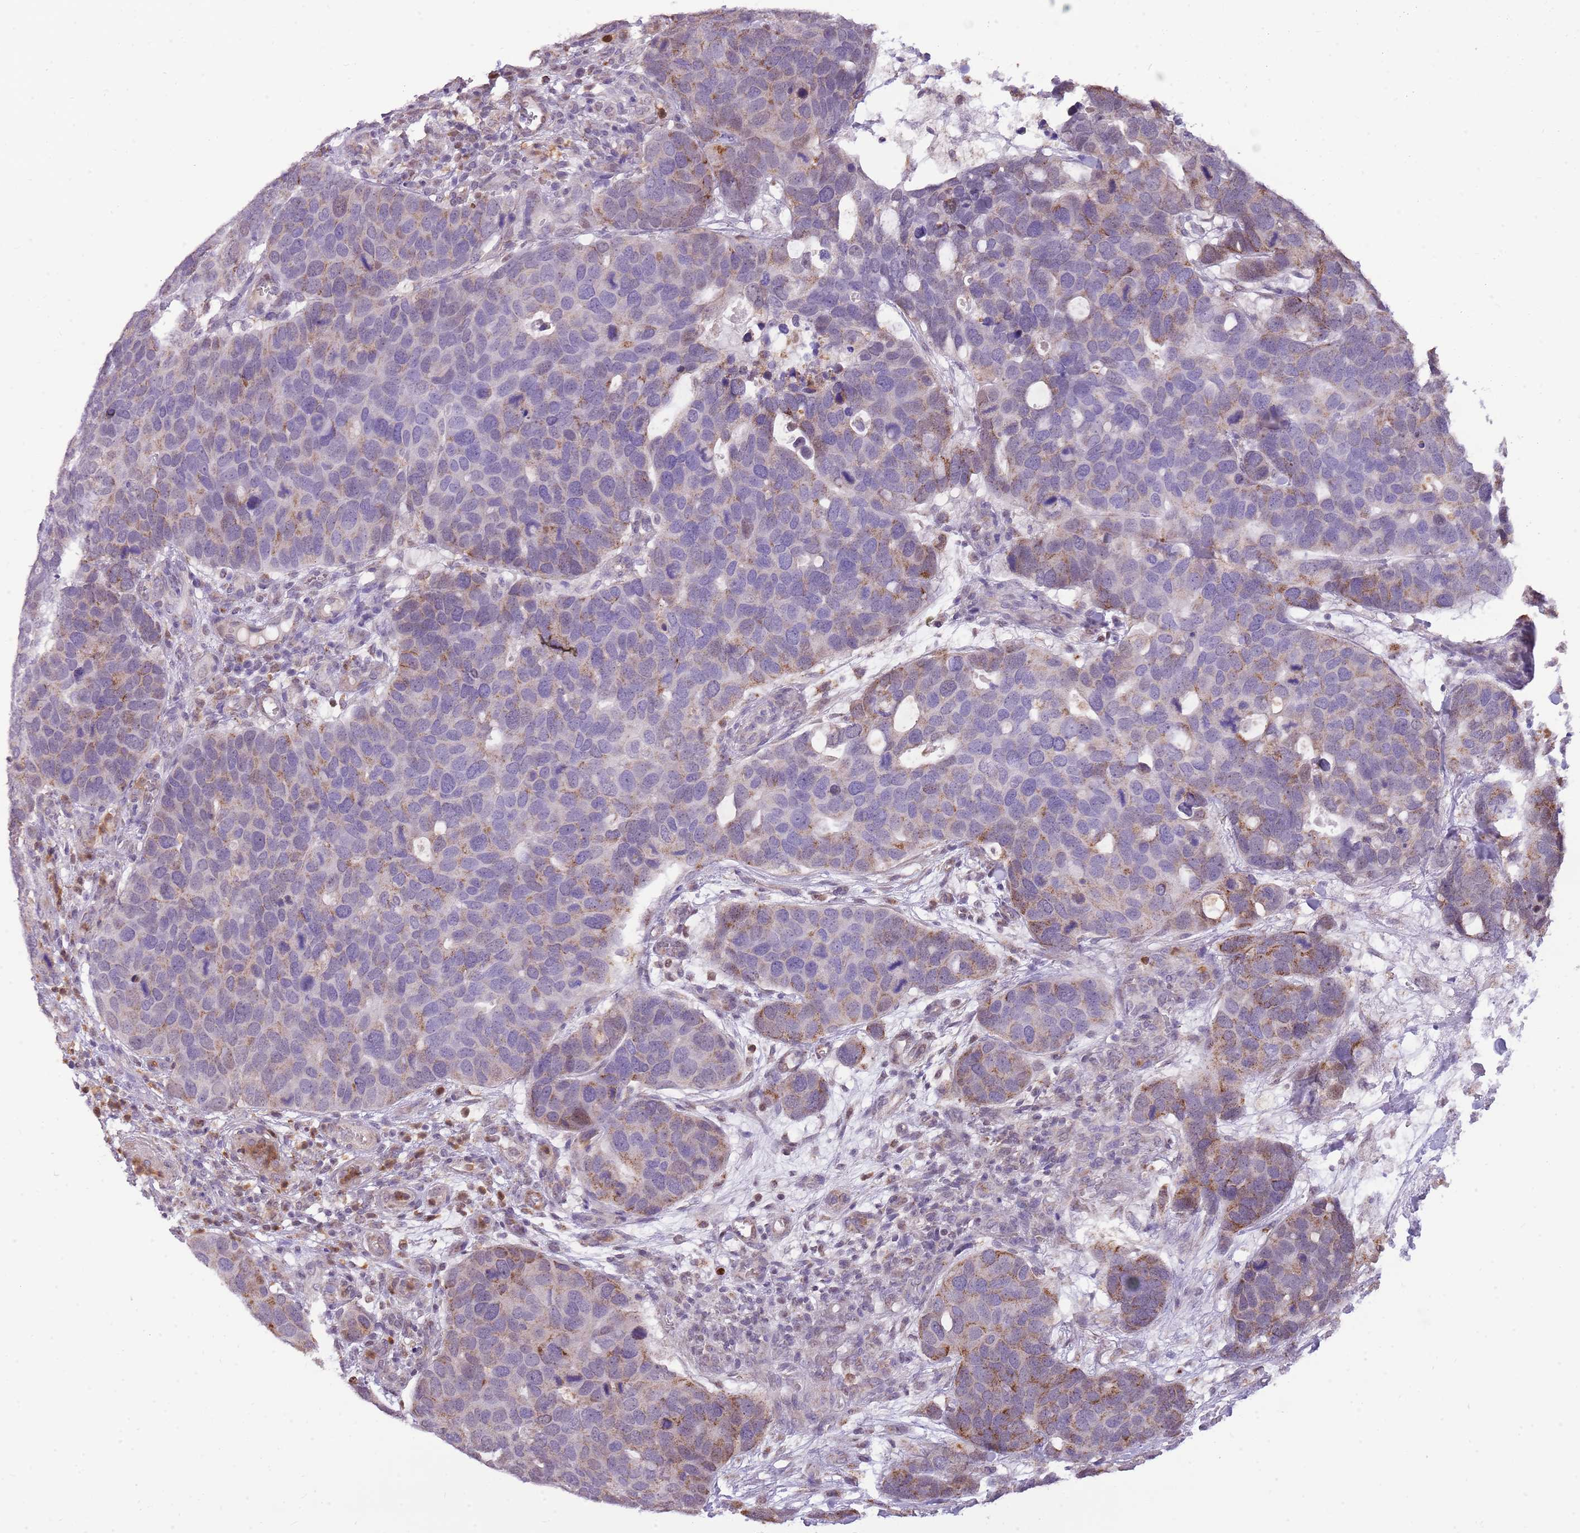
{"staining": {"intensity": "moderate", "quantity": "25%-75%", "location": "cytoplasmic/membranous"}, "tissue": "breast cancer", "cell_type": "Tumor cells", "image_type": "cancer", "snomed": [{"axis": "morphology", "description": "Duct carcinoma"}, {"axis": "topography", "description": "Breast"}], "caption": "The histopathology image demonstrates immunohistochemical staining of breast cancer. There is moderate cytoplasmic/membranous staining is appreciated in approximately 25%-75% of tumor cells.", "gene": "PCNX1", "patient": {"sex": "female", "age": 83}}